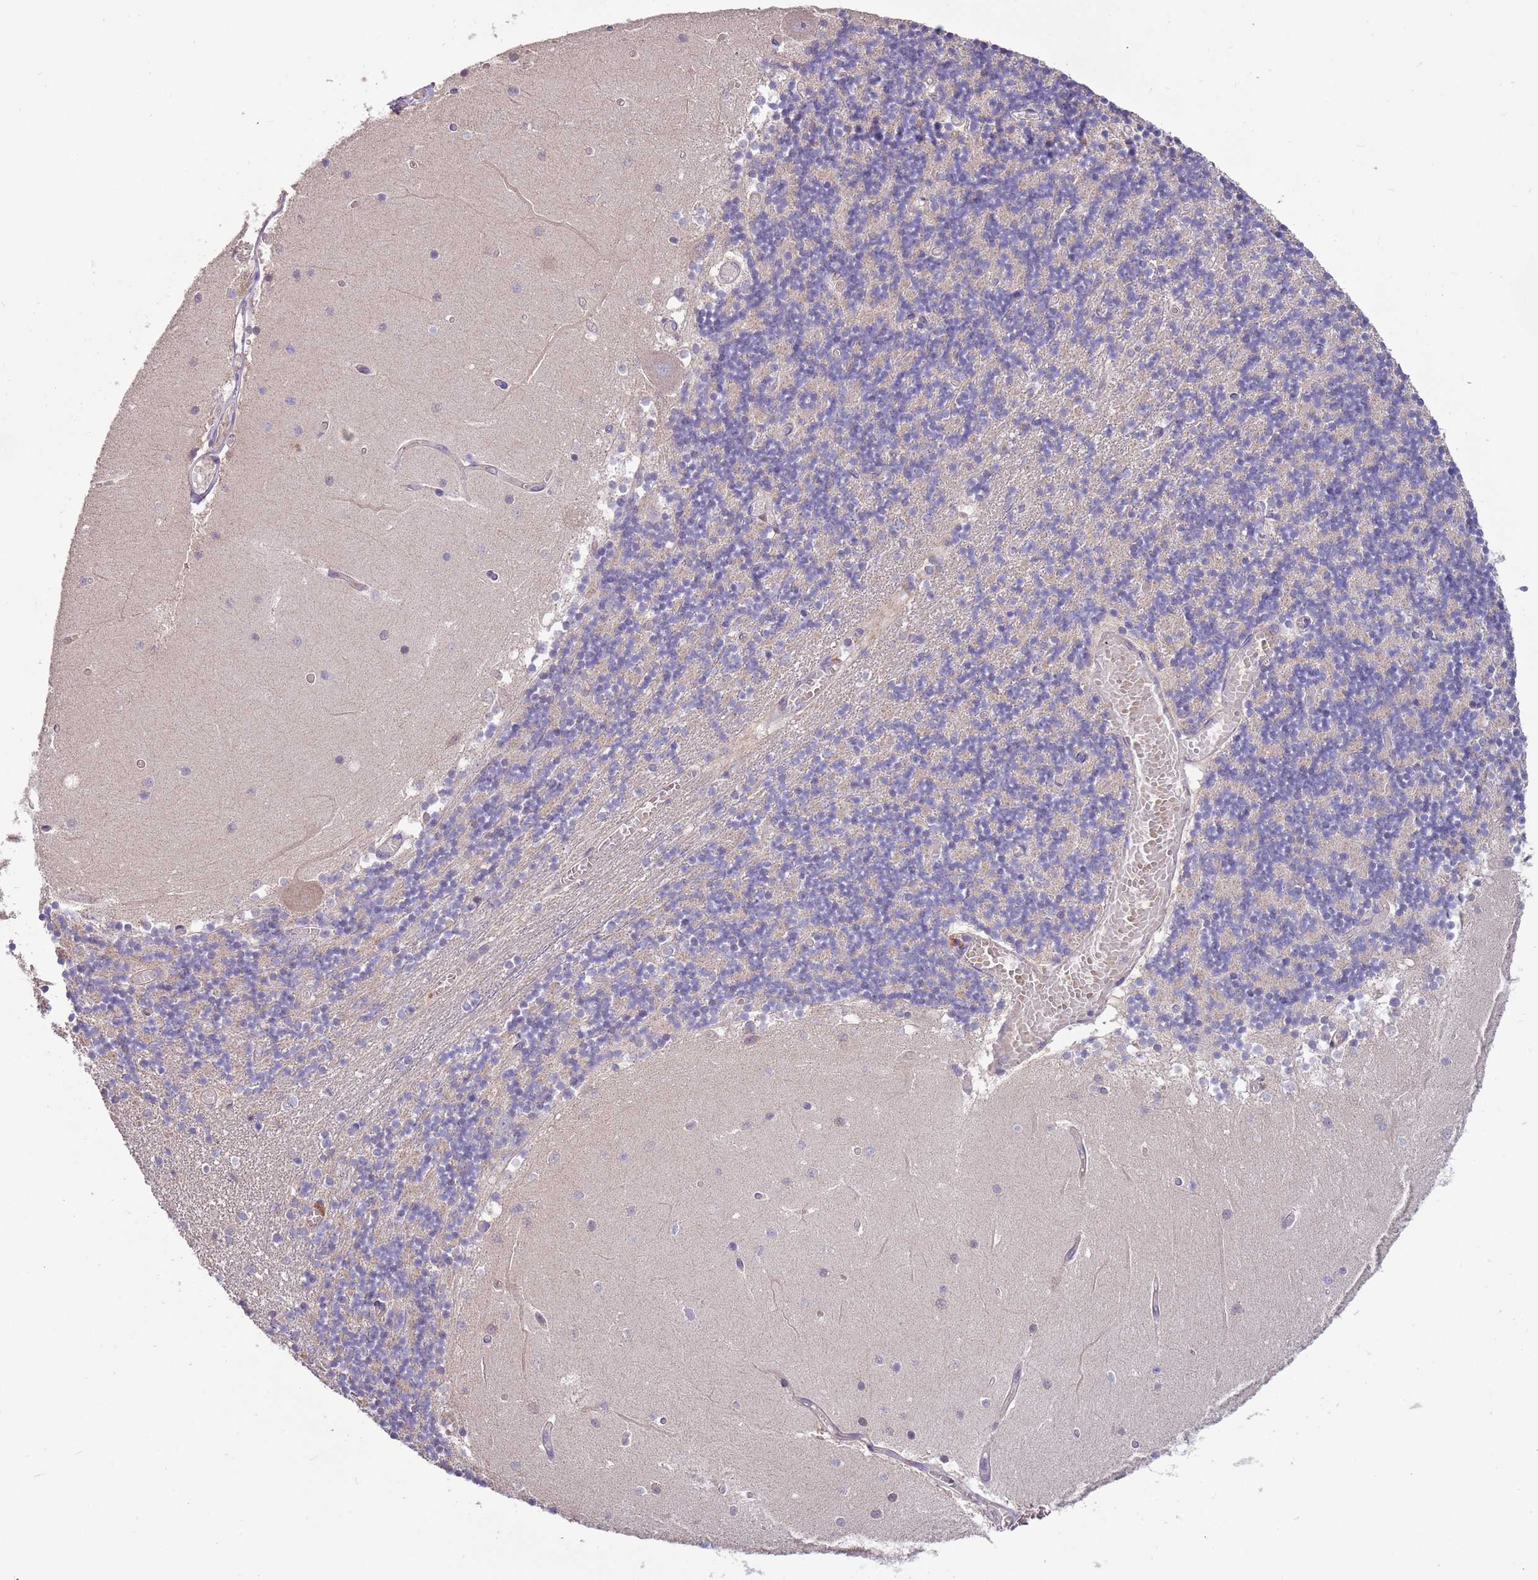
{"staining": {"intensity": "negative", "quantity": "none", "location": "none"}, "tissue": "cerebellum", "cell_type": "Cells in granular layer", "image_type": "normal", "snomed": [{"axis": "morphology", "description": "Normal tissue, NOS"}, {"axis": "topography", "description": "Cerebellum"}], "caption": "Image shows no significant protein expression in cells in granular layer of normal cerebellum.", "gene": "TRMO", "patient": {"sex": "female", "age": 28}}